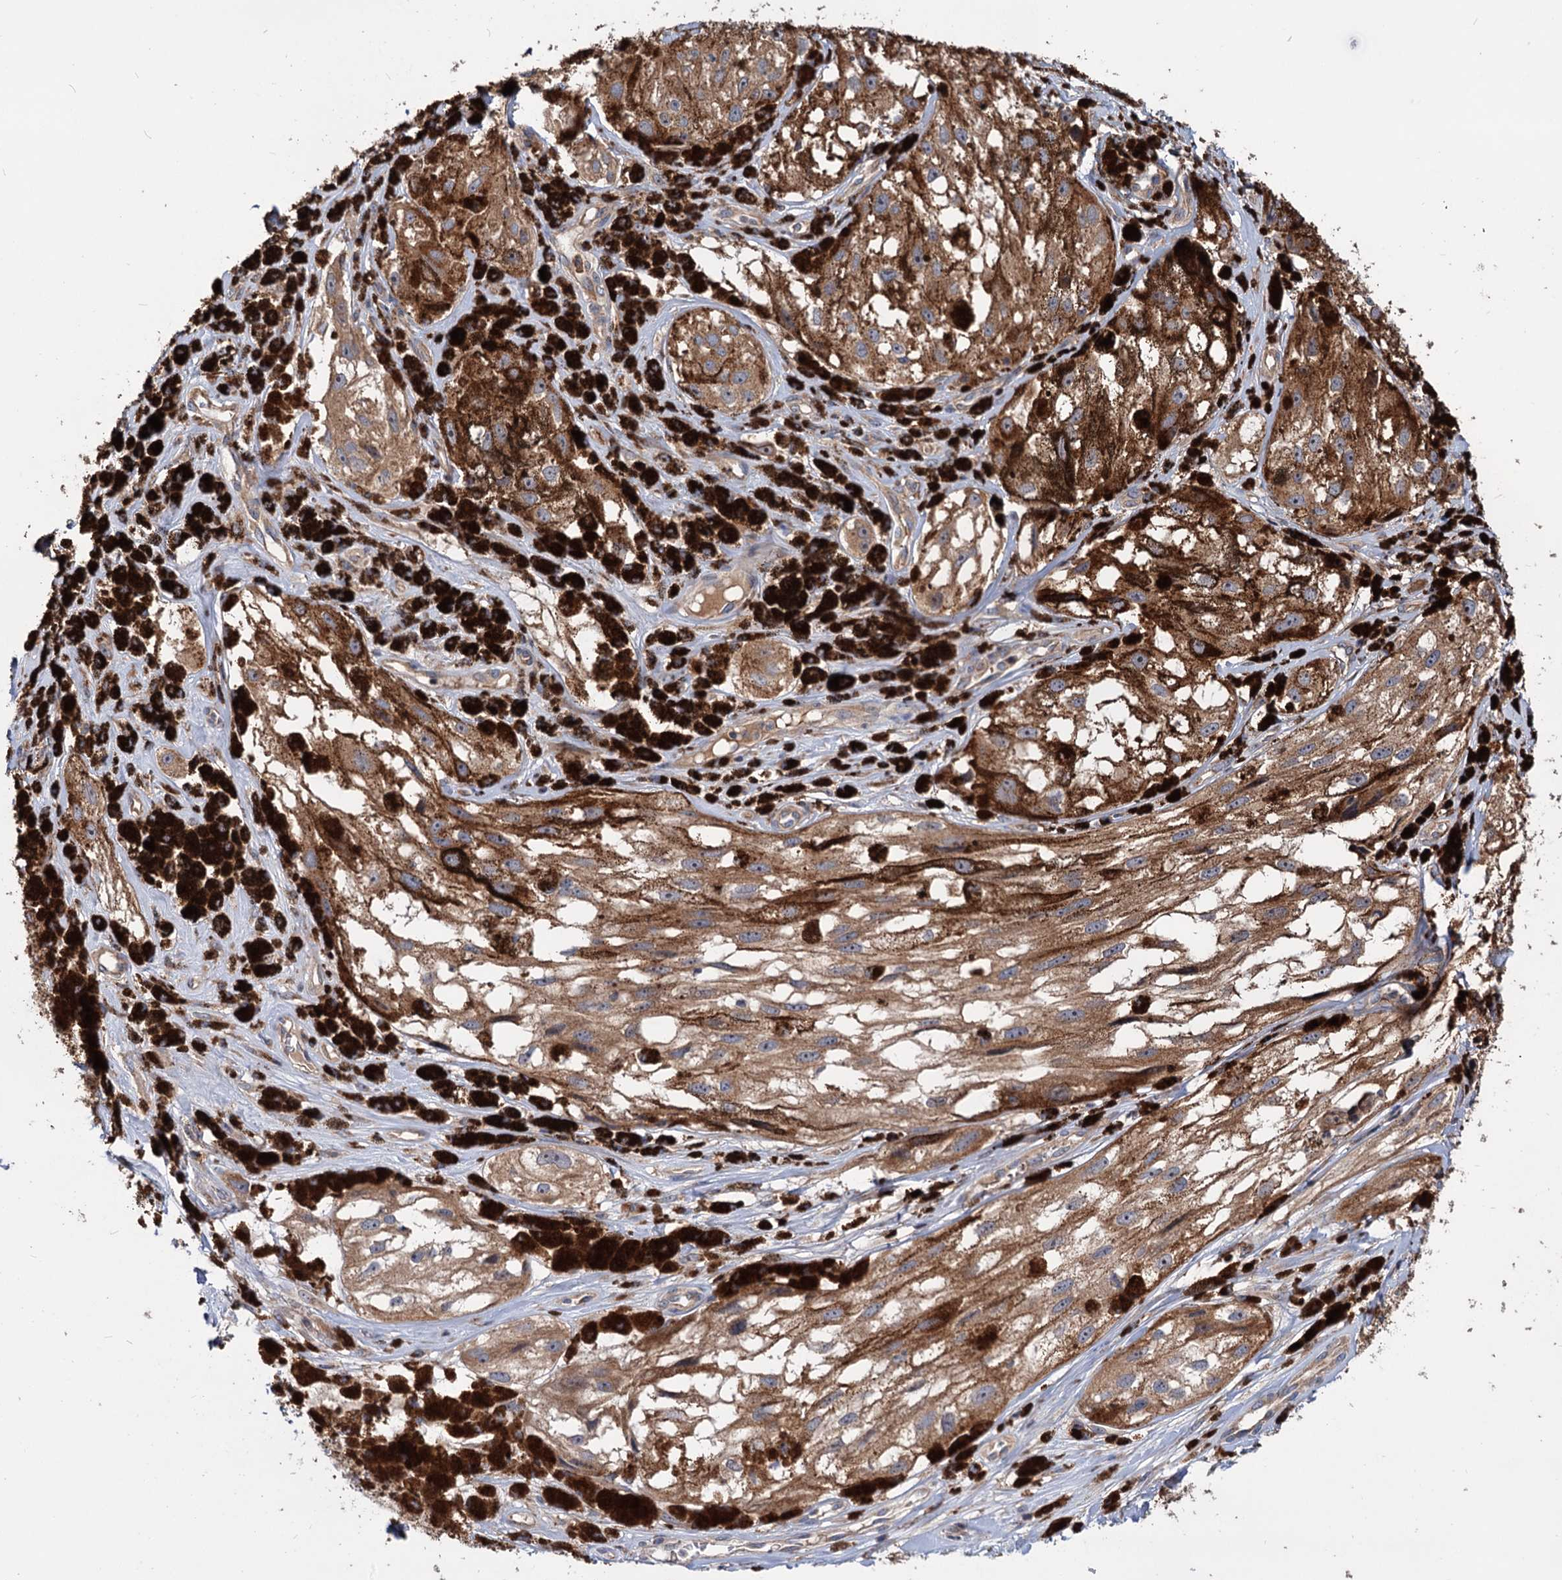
{"staining": {"intensity": "moderate", "quantity": ">75%", "location": "cytoplasmic/membranous"}, "tissue": "melanoma", "cell_type": "Tumor cells", "image_type": "cancer", "snomed": [{"axis": "morphology", "description": "Malignant melanoma, NOS"}, {"axis": "topography", "description": "Skin"}], "caption": "Protein expression by immunohistochemistry (IHC) reveals moderate cytoplasmic/membranous expression in about >75% of tumor cells in melanoma.", "gene": "RNF111", "patient": {"sex": "male", "age": 88}}